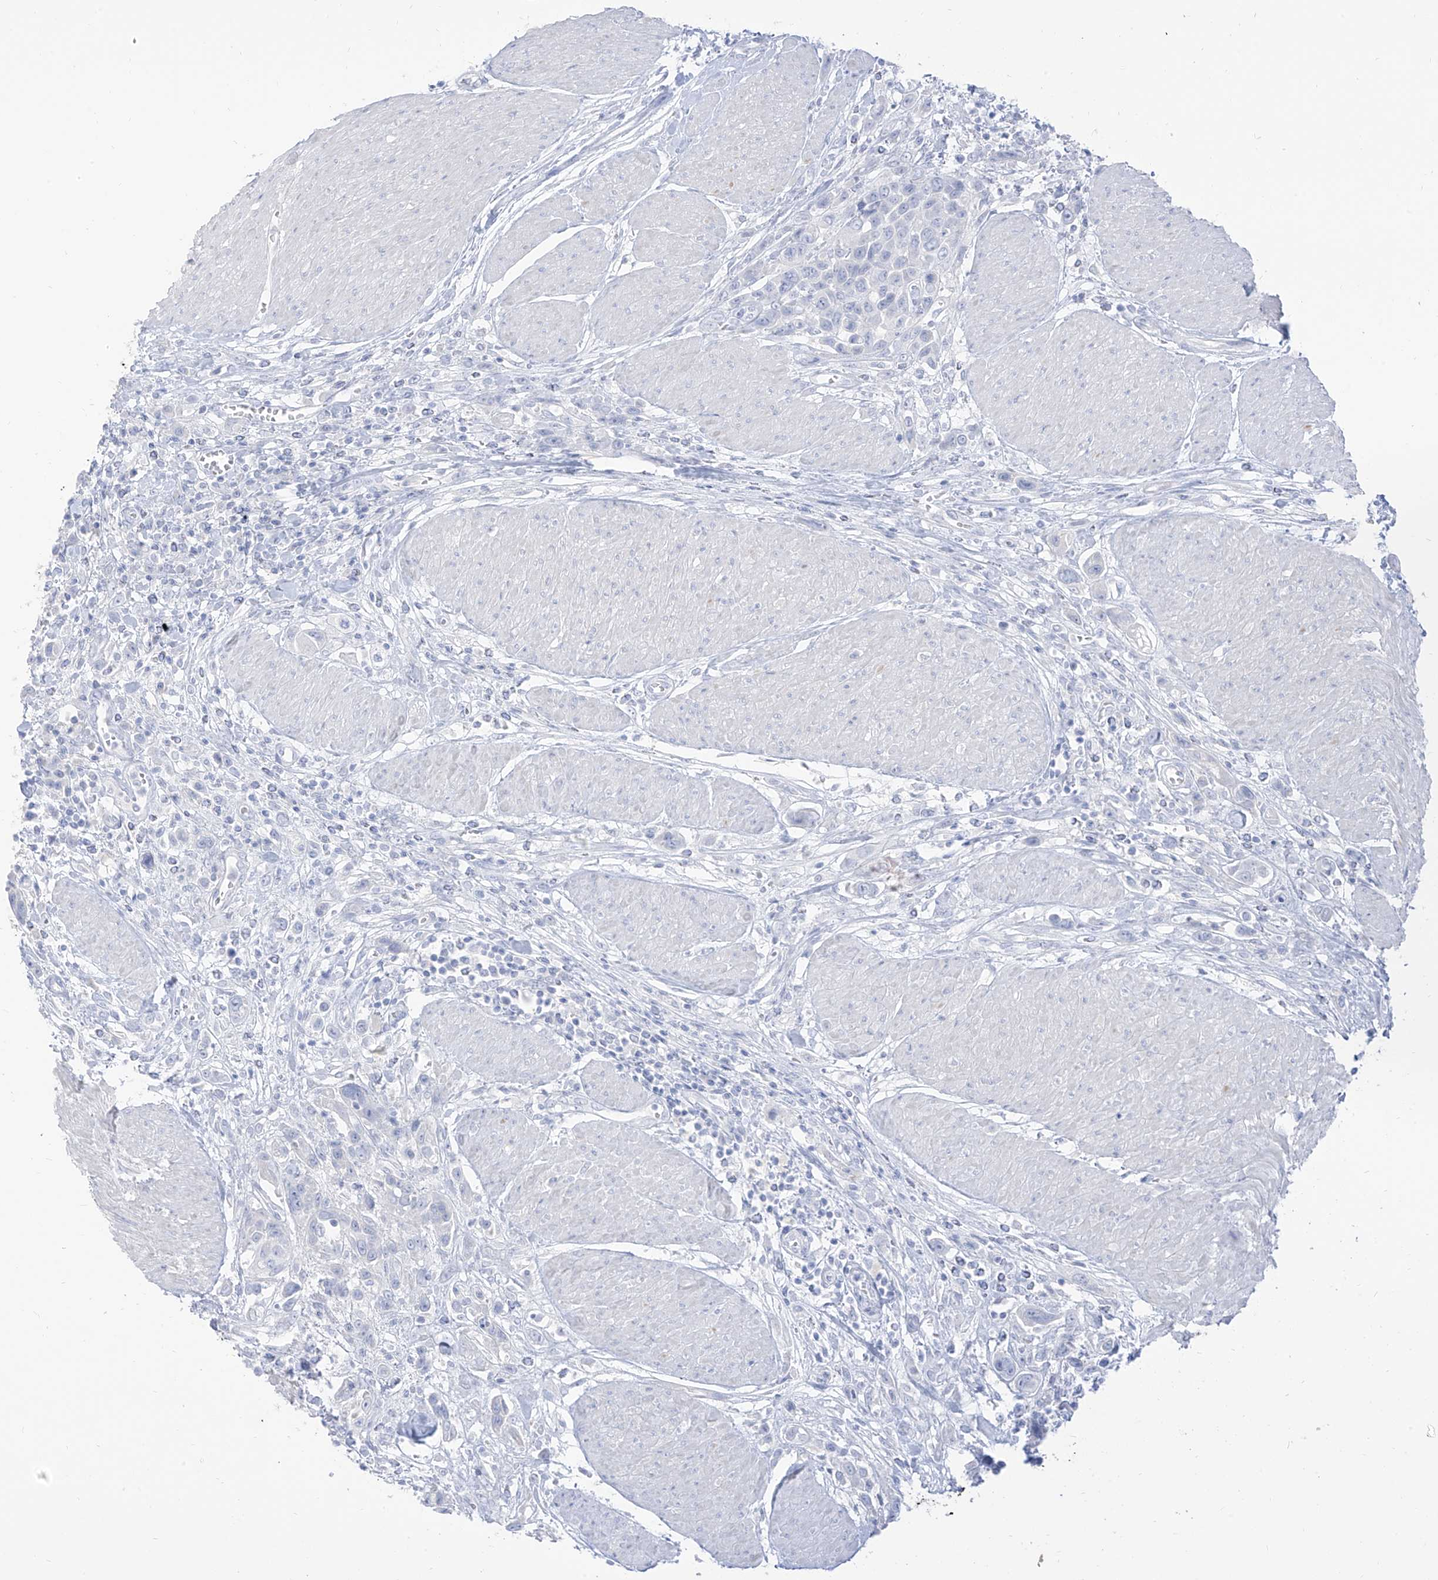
{"staining": {"intensity": "negative", "quantity": "none", "location": "none"}, "tissue": "urothelial cancer", "cell_type": "Tumor cells", "image_type": "cancer", "snomed": [{"axis": "morphology", "description": "Urothelial carcinoma, High grade"}, {"axis": "topography", "description": "Urinary bladder"}], "caption": "An IHC photomicrograph of urothelial cancer is shown. There is no staining in tumor cells of urothelial cancer.", "gene": "ARHGEF40", "patient": {"sex": "male", "age": 50}}